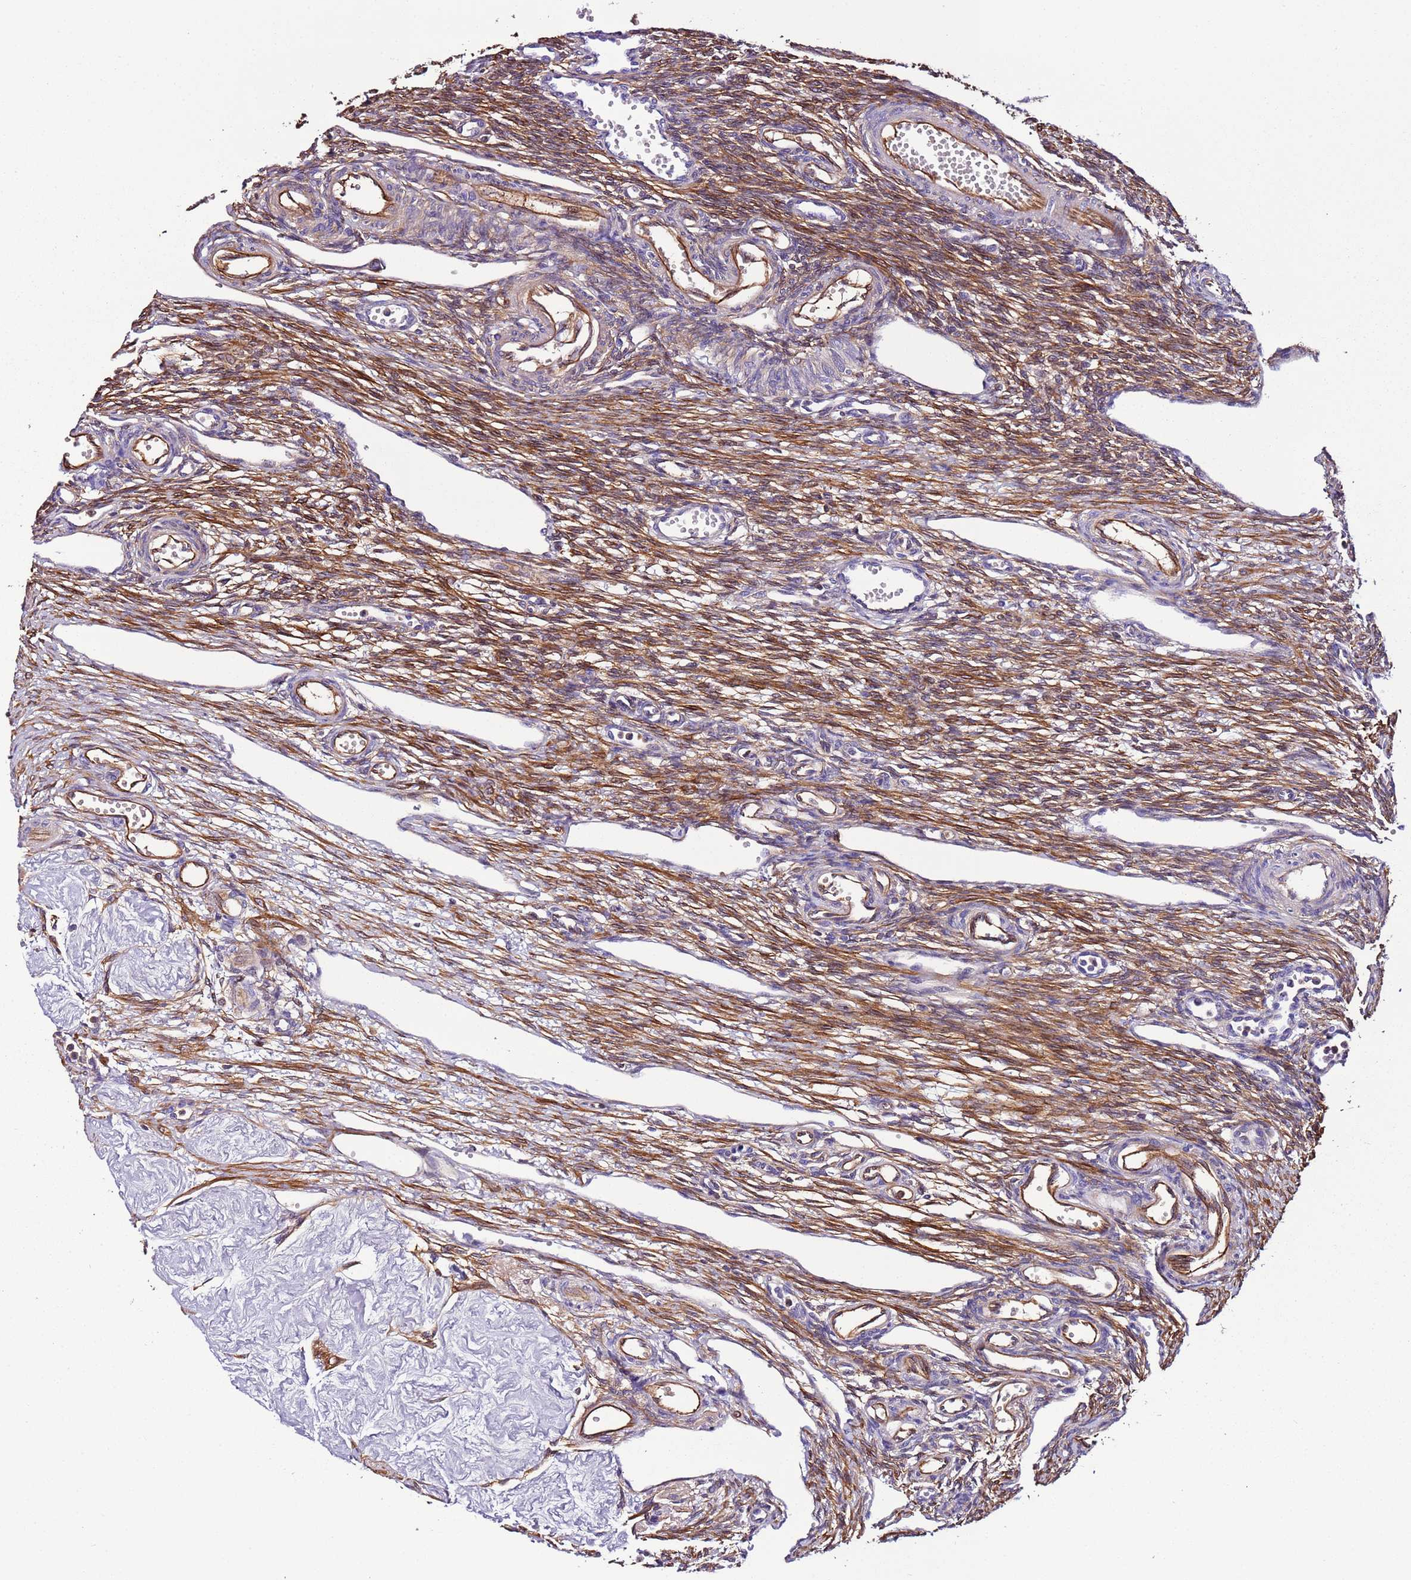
{"staining": {"intensity": "moderate", "quantity": ">75%", "location": "cytoplasmic/membranous"}, "tissue": "ovary", "cell_type": "Ovarian stroma cells", "image_type": "normal", "snomed": [{"axis": "morphology", "description": "Normal tissue, NOS"}, {"axis": "morphology", "description": "Cyst, NOS"}, {"axis": "topography", "description": "Ovary"}], "caption": "Protein expression analysis of benign human ovary reveals moderate cytoplasmic/membranous staining in approximately >75% of ovarian stroma cells. (Stains: DAB in brown, nuclei in blue, Microscopy: brightfield microscopy at high magnification).", "gene": "FAM174C", "patient": {"sex": "female", "age": 33}}